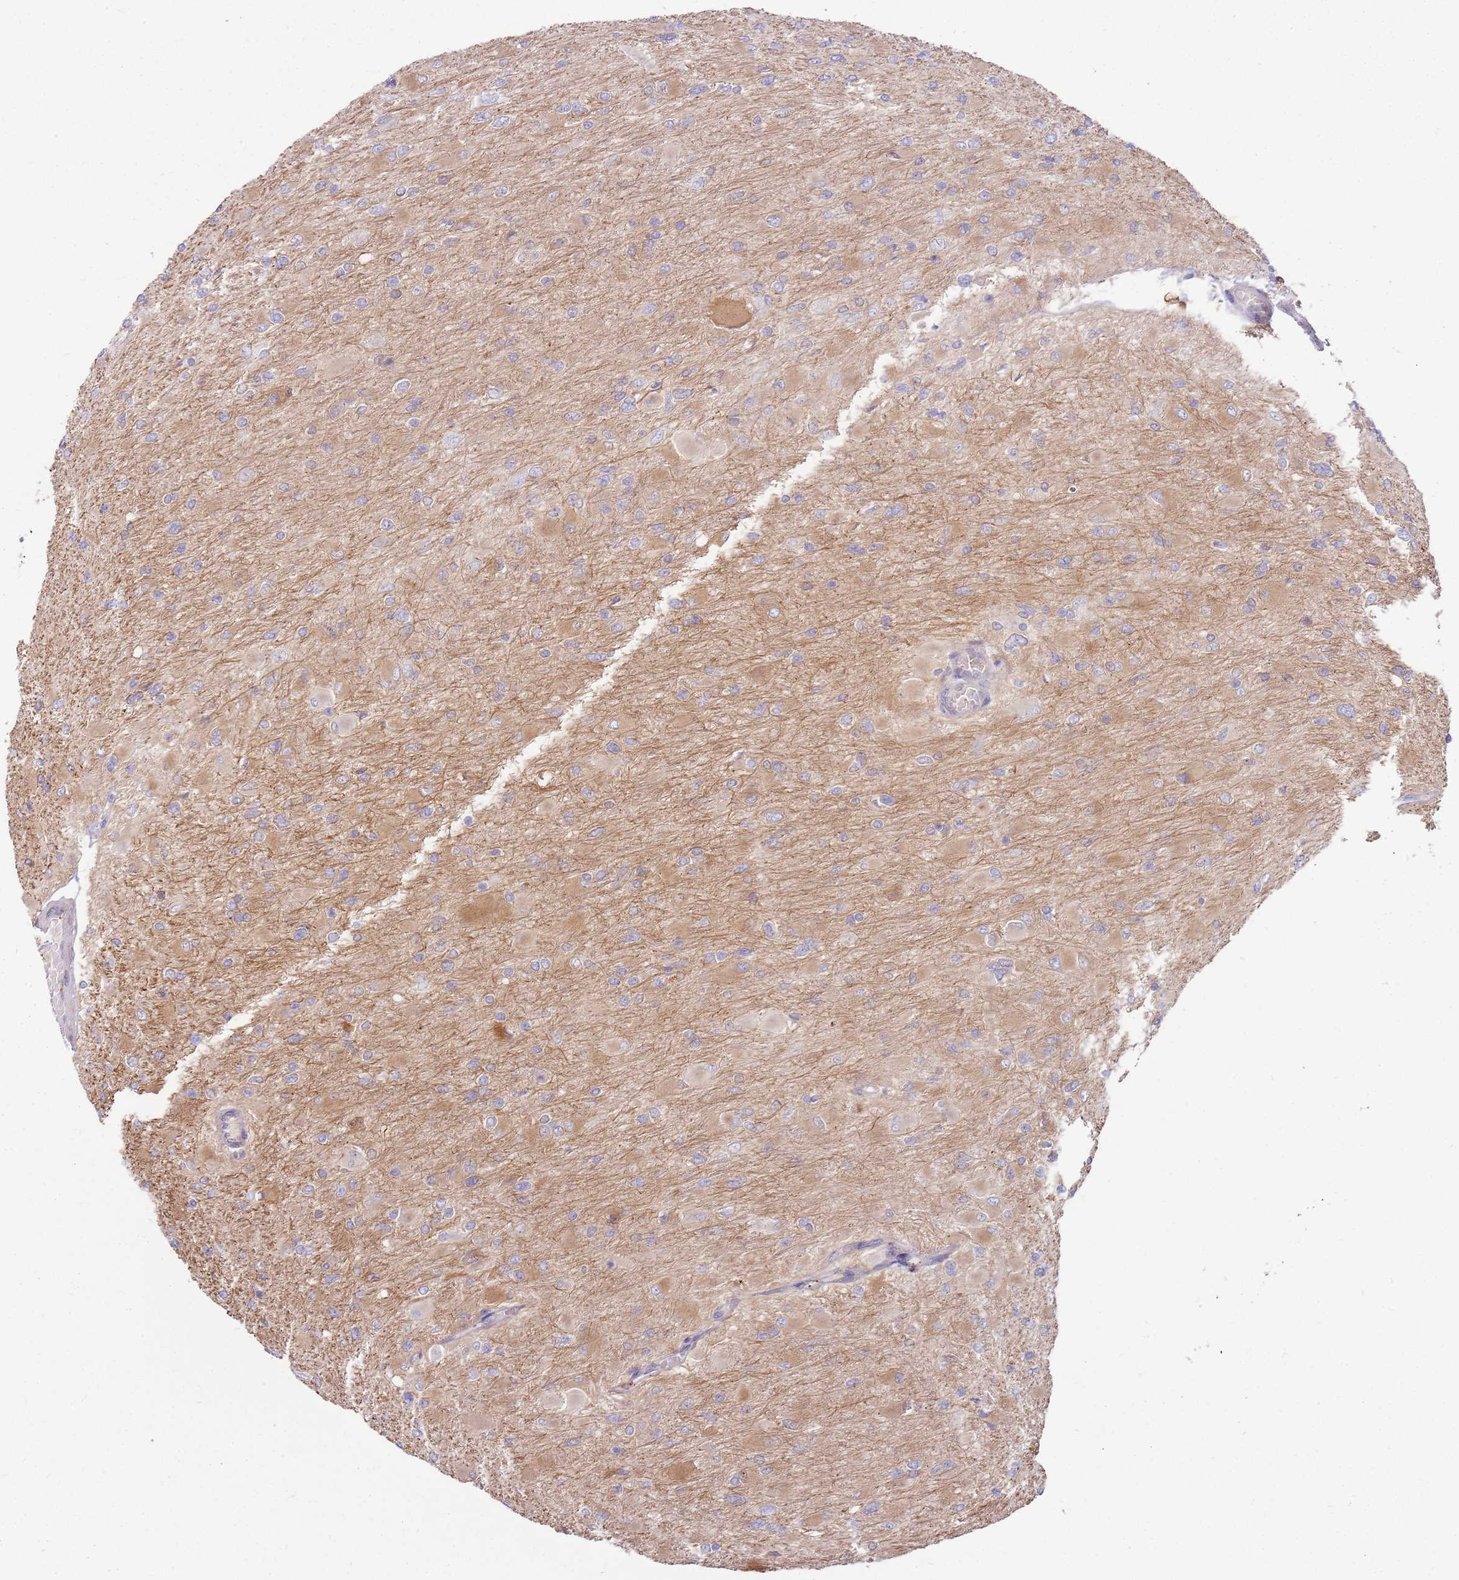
{"staining": {"intensity": "negative", "quantity": "none", "location": "none"}, "tissue": "glioma", "cell_type": "Tumor cells", "image_type": "cancer", "snomed": [{"axis": "morphology", "description": "Glioma, malignant, High grade"}, {"axis": "topography", "description": "Cerebral cortex"}], "caption": "Immunohistochemistry histopathology image of glioma stained for a protein (brown), which shows no expression in tumor cells.", "gene": "EMC1", "patient": {"sex": "female", "age": 36}}